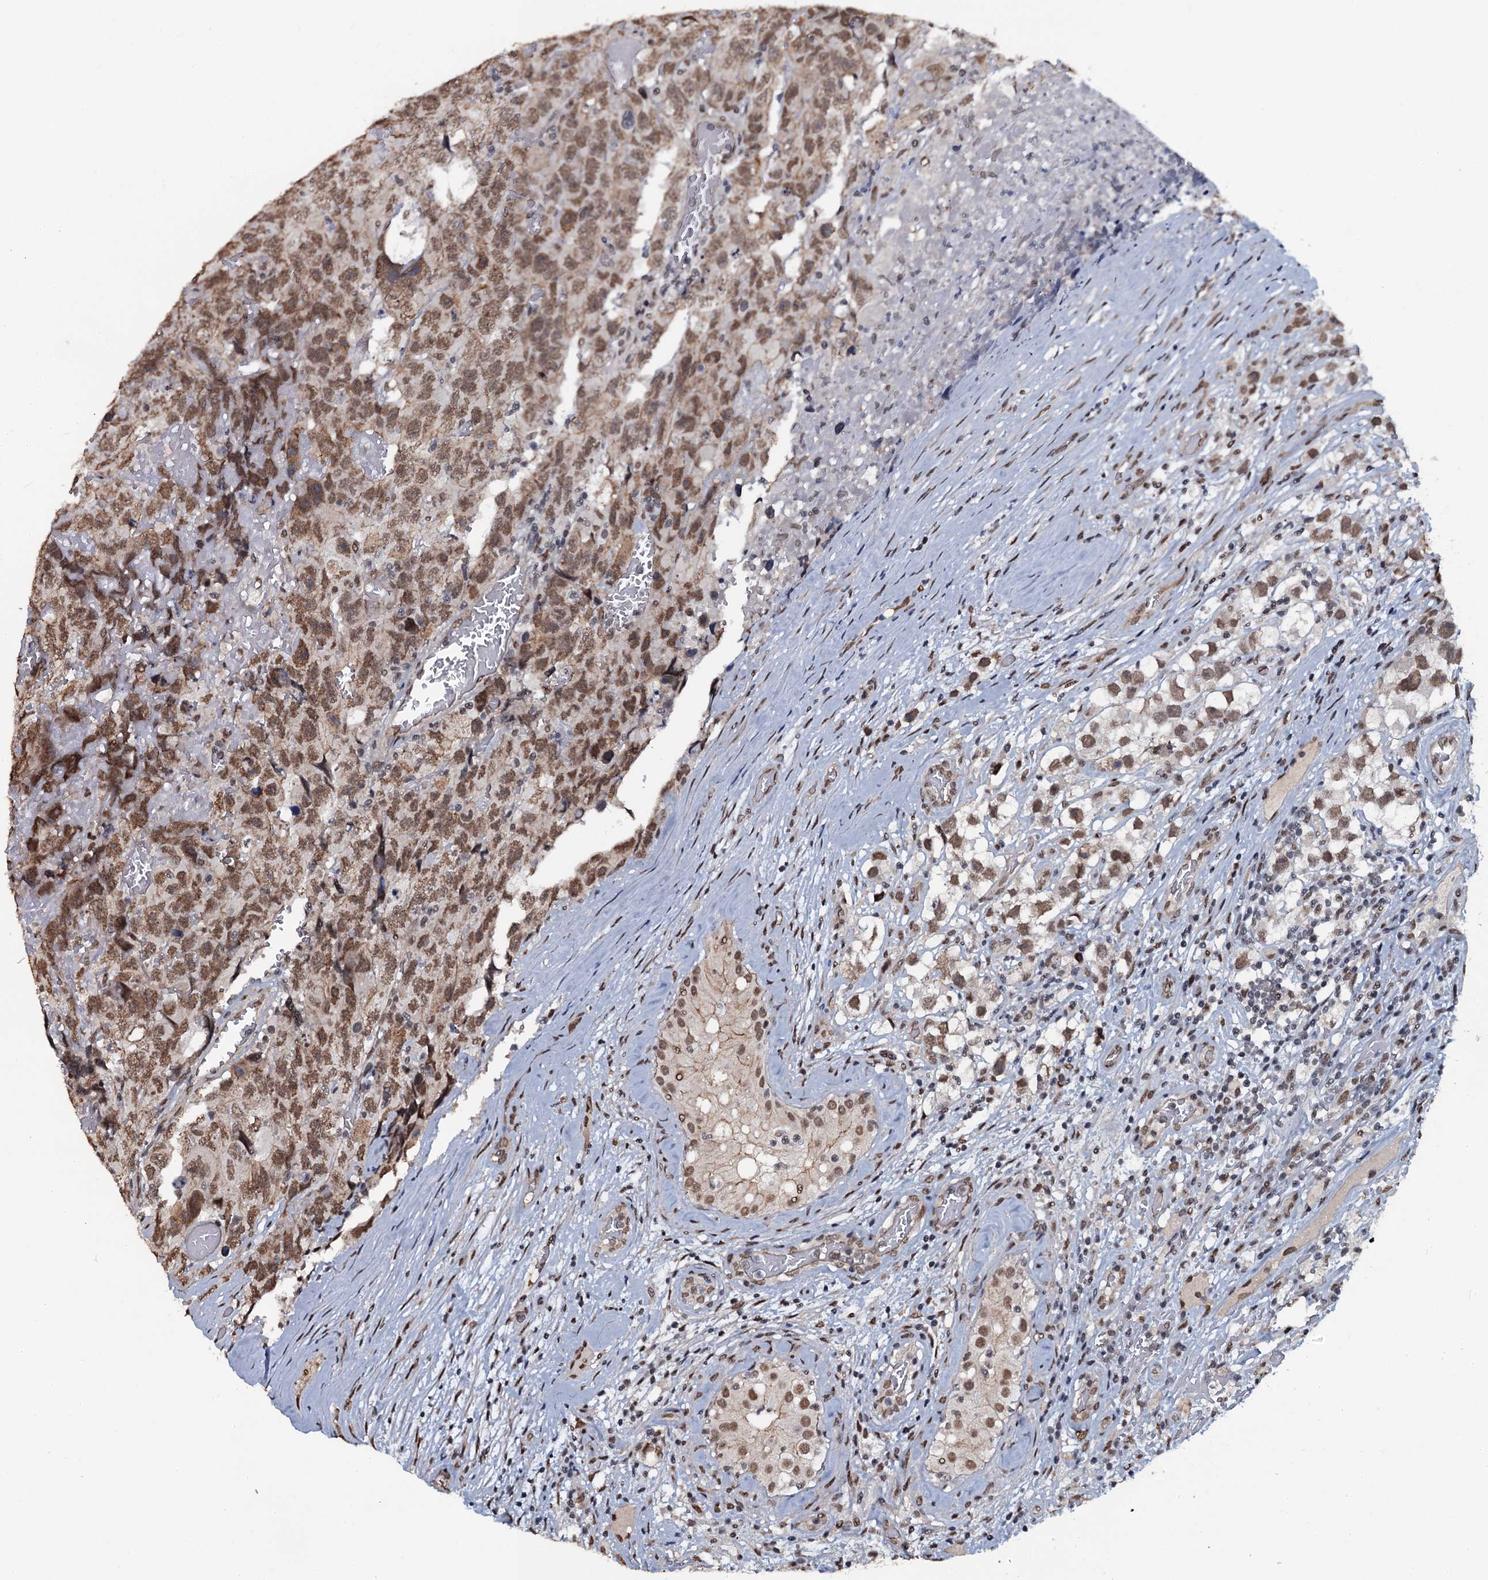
{"staining": {"intensity": "moderate", "quantity": ">75%", "location": "nuclear"}, "tissue": "testis cancer", "cell_type": "Tumor cells", "image_type": "cancer", "snomed": [{"axis": "morphology", "description": "Carcinoma, Embryonal, NOS"}, {"axis": "topography", "description": "Testis"}], "caption": "The immunohistochemical stain shows moderate nuclear positivity in tumor cells of testis cancer tissue.", "gene": "SH2D4B", "patient": {"sex": "male", "age": 45}}